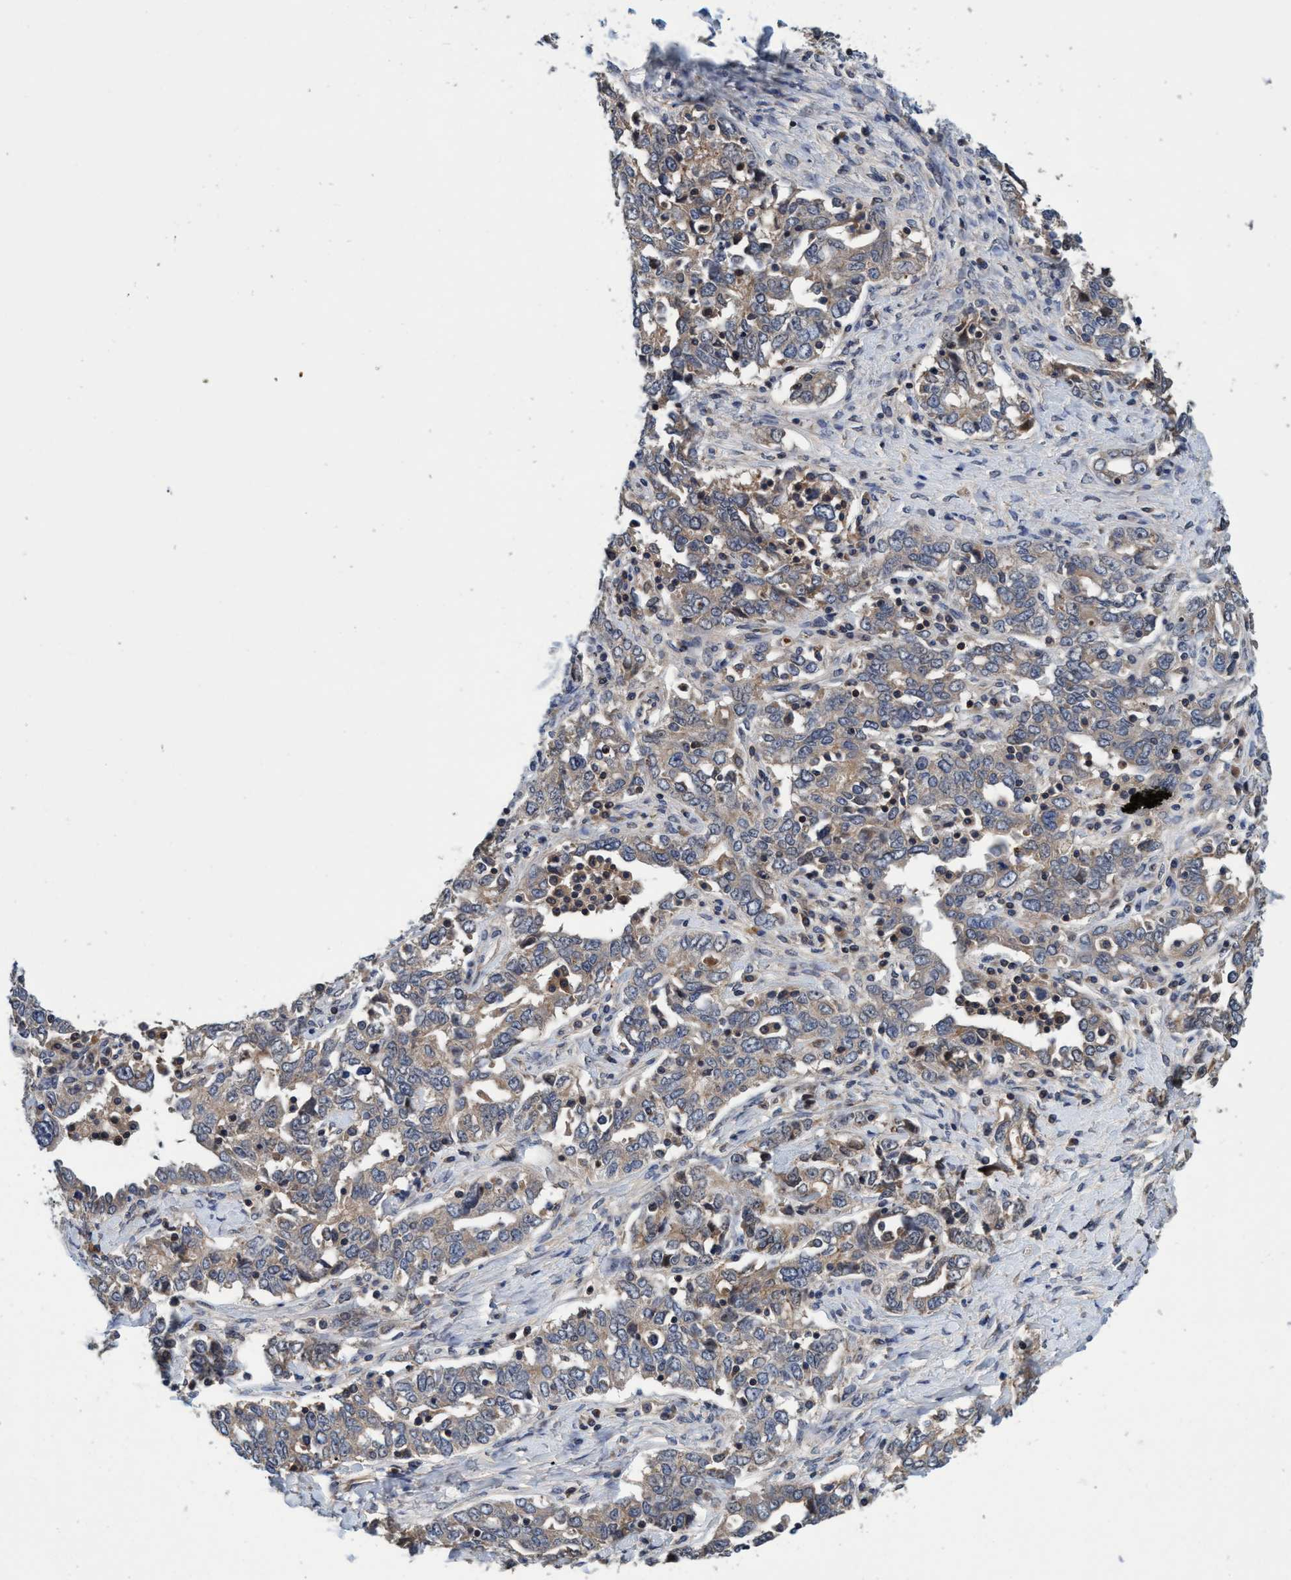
{"staining": {"intensity": "weak", "quantity": "<25%", "location": "cytoplasmic/membranous"}, "tissue": "ovarian cancer", "cell_type": "Tumor cells", "image_type": "cancer", "snomed": [{"axis": "morphology", "description": "Cystadenocarcinoma, mucinous, NOS"}, {"axis": "topography", "description": "Ovary"}], "caption": "This is an immunohistochemistry (IHC) photomicrograph of mucinous cystadenocarcinoma (ovarian). There is no positivity in tumor cells.", "gene": "CALCOCO2", "patient": {"sex": "female", "age": 73}}